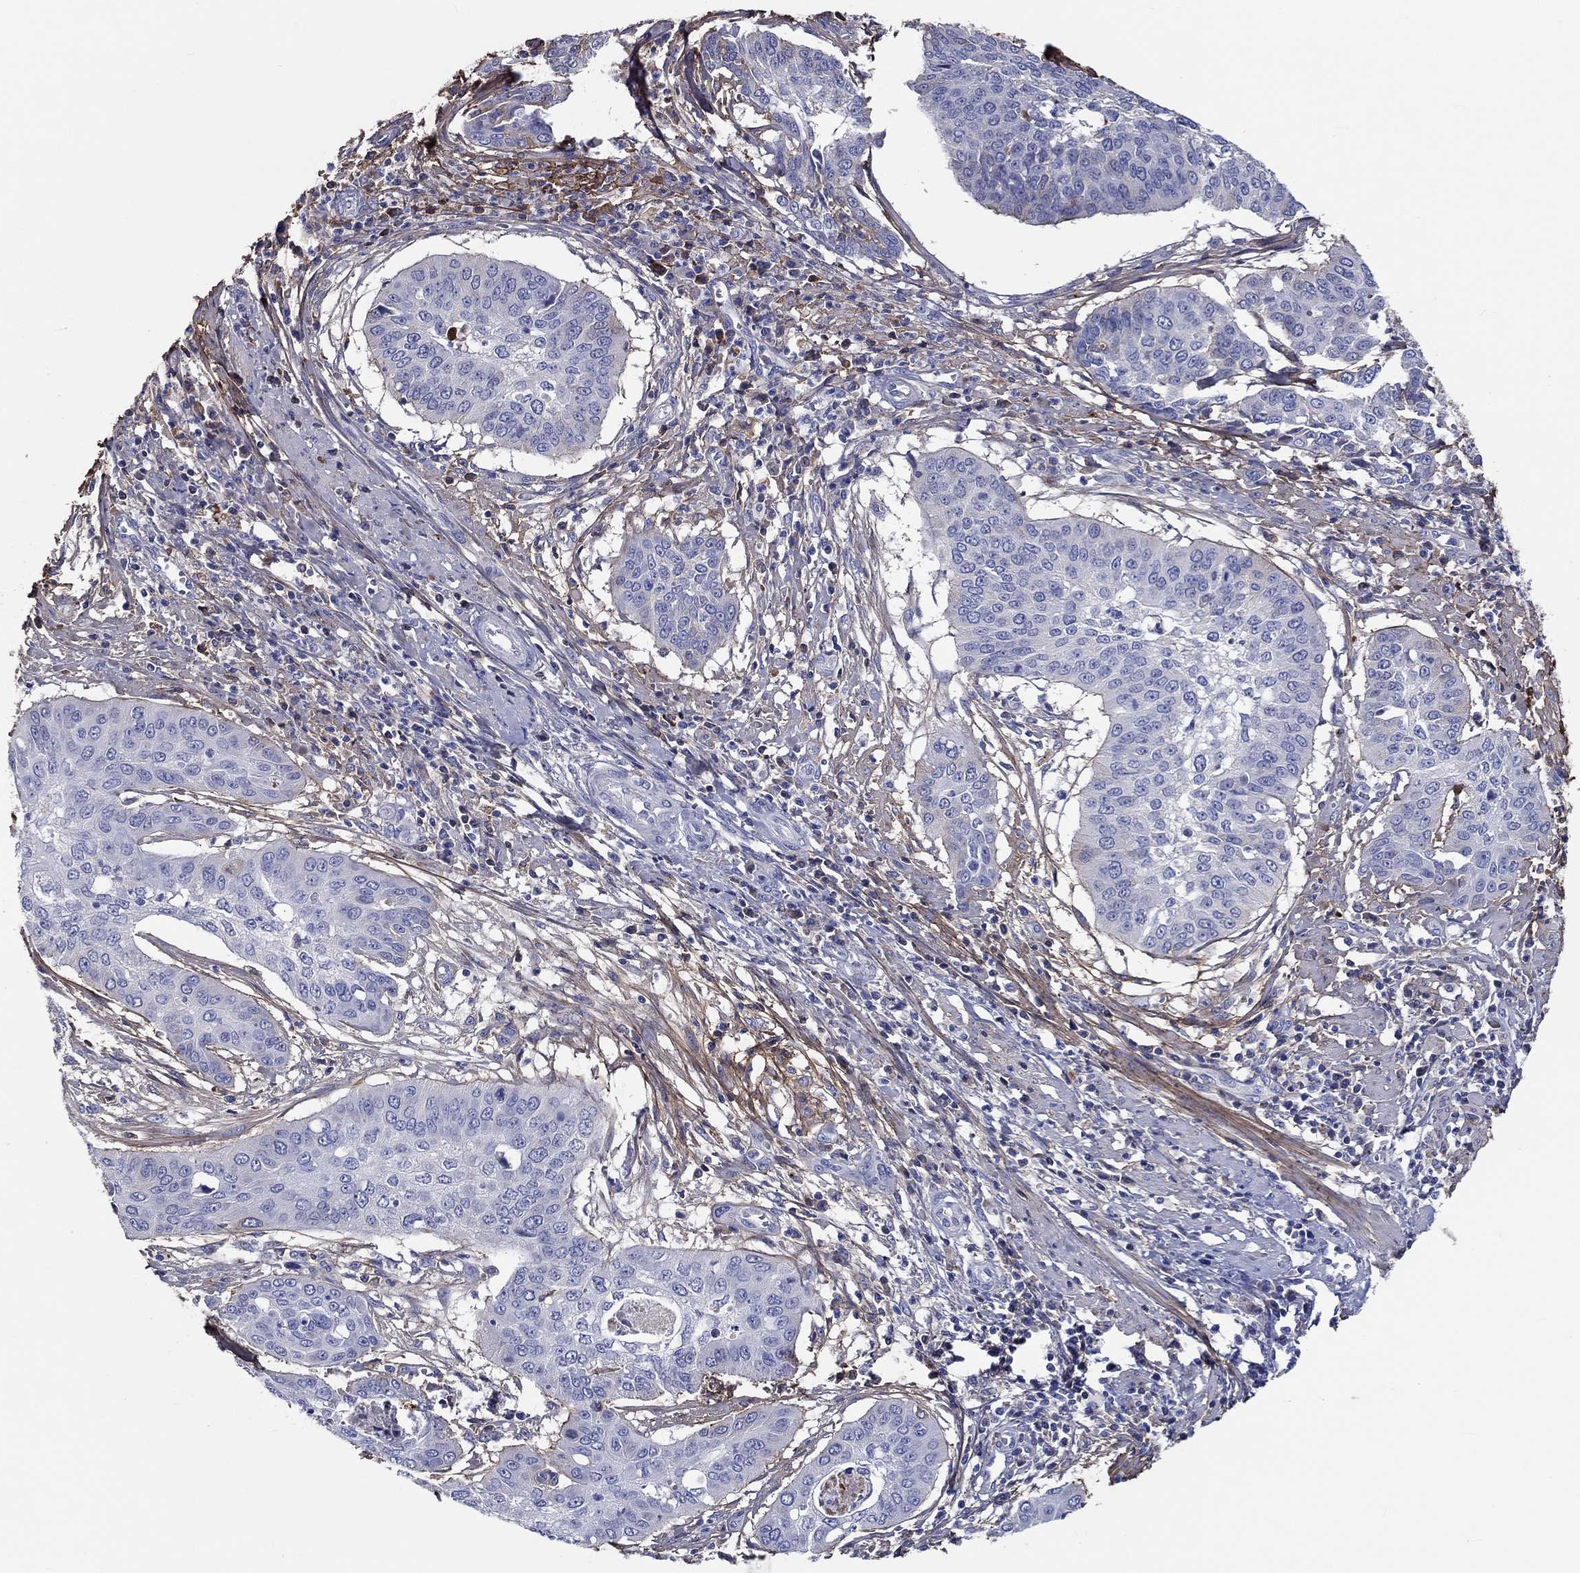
{"staining": {"intensity": "negative", "quantity": "none", "location": "none"}, "tissue": "cervical cancer", "cell_type": "Tumor cells", "image_type": "cancer", "snomed": [{"axis": "morphology", "description": "Squamous cell carcinoma, NOS"}, {"axis": "topography", "description": "Cervix"}], "caption": "The photomicrograph demonstrates no staining of tumor cells in squamous cell carcinoma (cervical).", "gene": "TGFBI", "patient": {"sex": "female", "age": 39}}